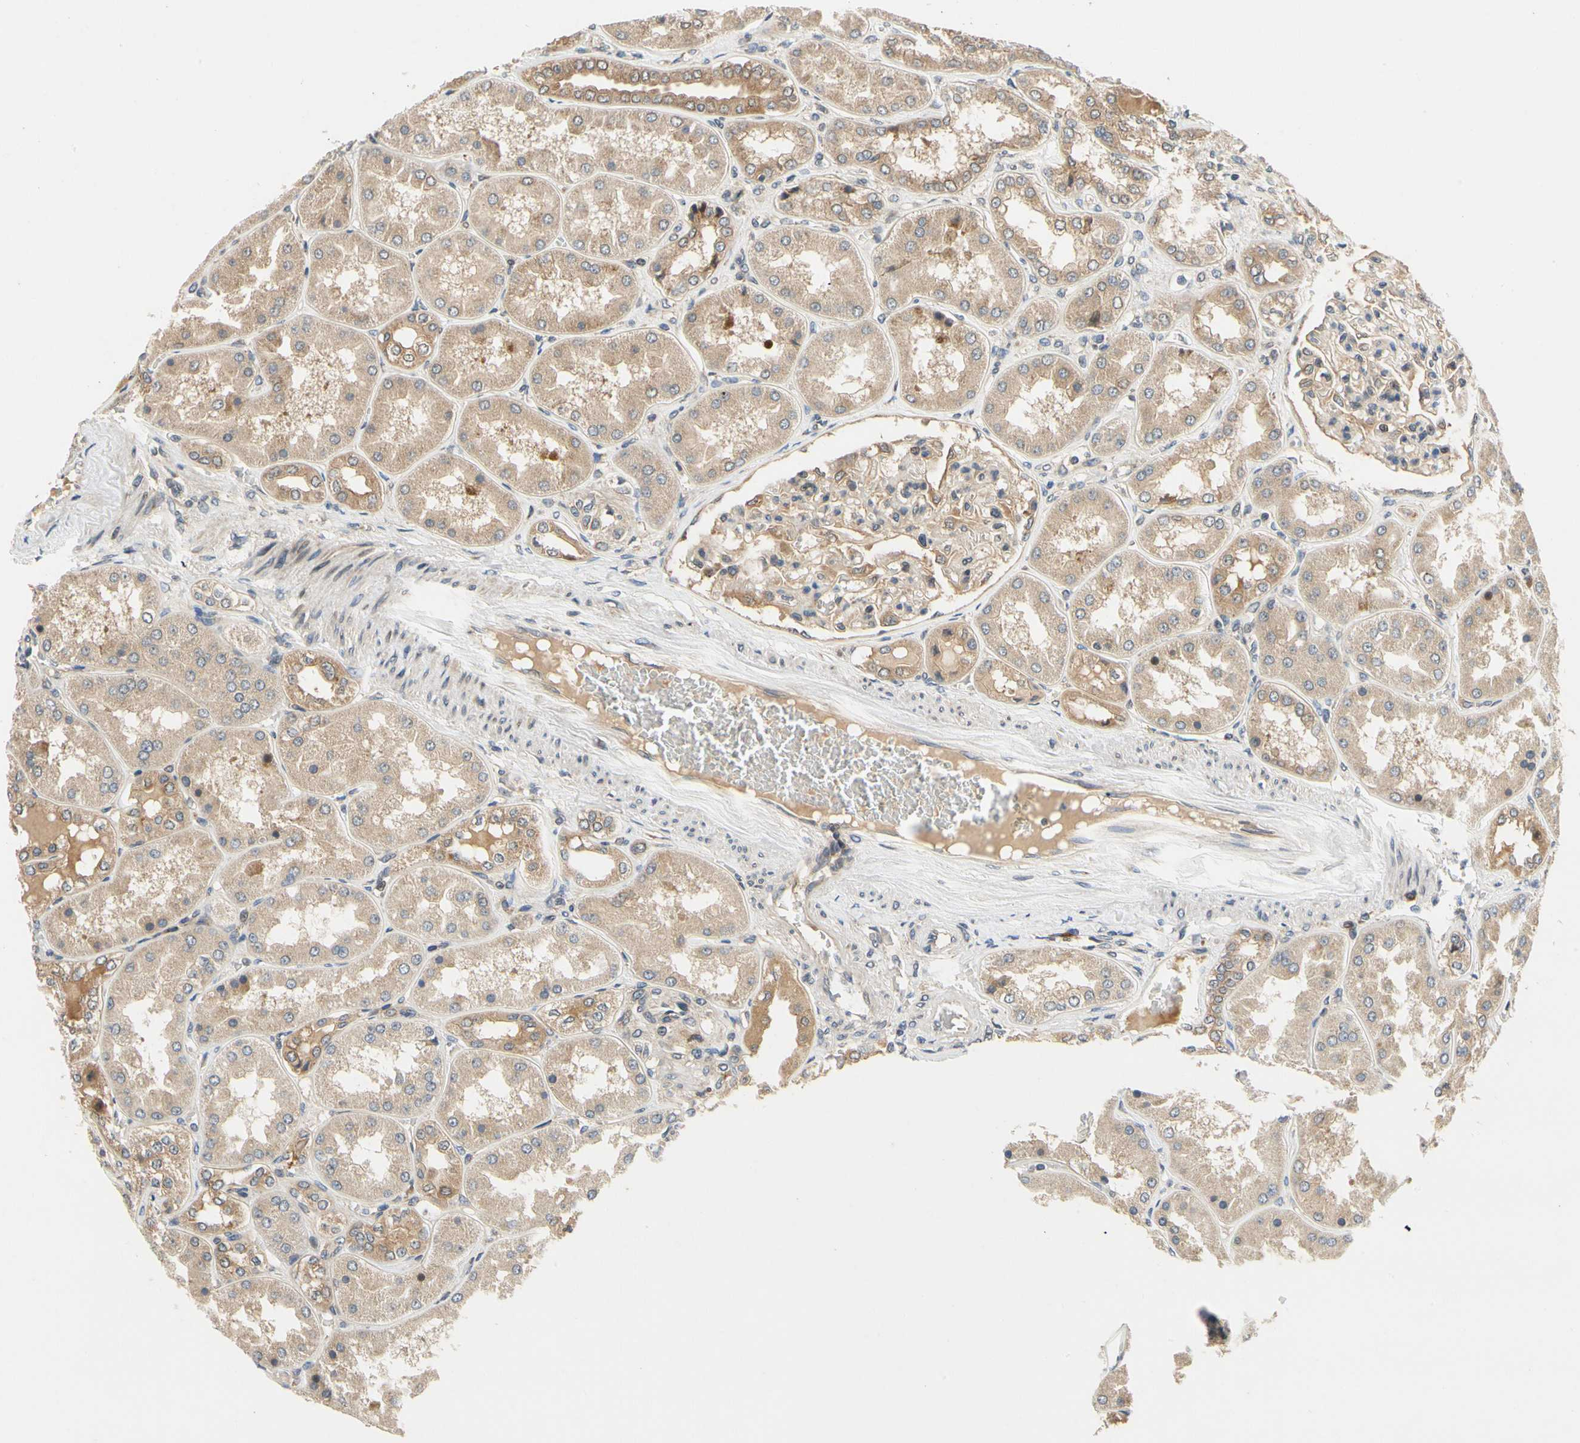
{"staining": {"intensity": "moderate", "quantity": ">75%", "location": "cytoplasmic/membranous"}, "tissue": "kidney", "cell_type": "Cells in glomeruli", "image_type": "normal", "snomed": [{"axis": "morphology", "description": "Normal tissue, NOS"}, {"axis": "topography", "description": "Kidney"}], "caption": "Immunohistochemistry (IHC) of normal human kidney demonstrates medium levels of moderate cytoplasmic/membranous positivity in about >75% of cells in glomeruli.", "gene": "TDRP", "patient": {"sex": "female", "age": 56}}